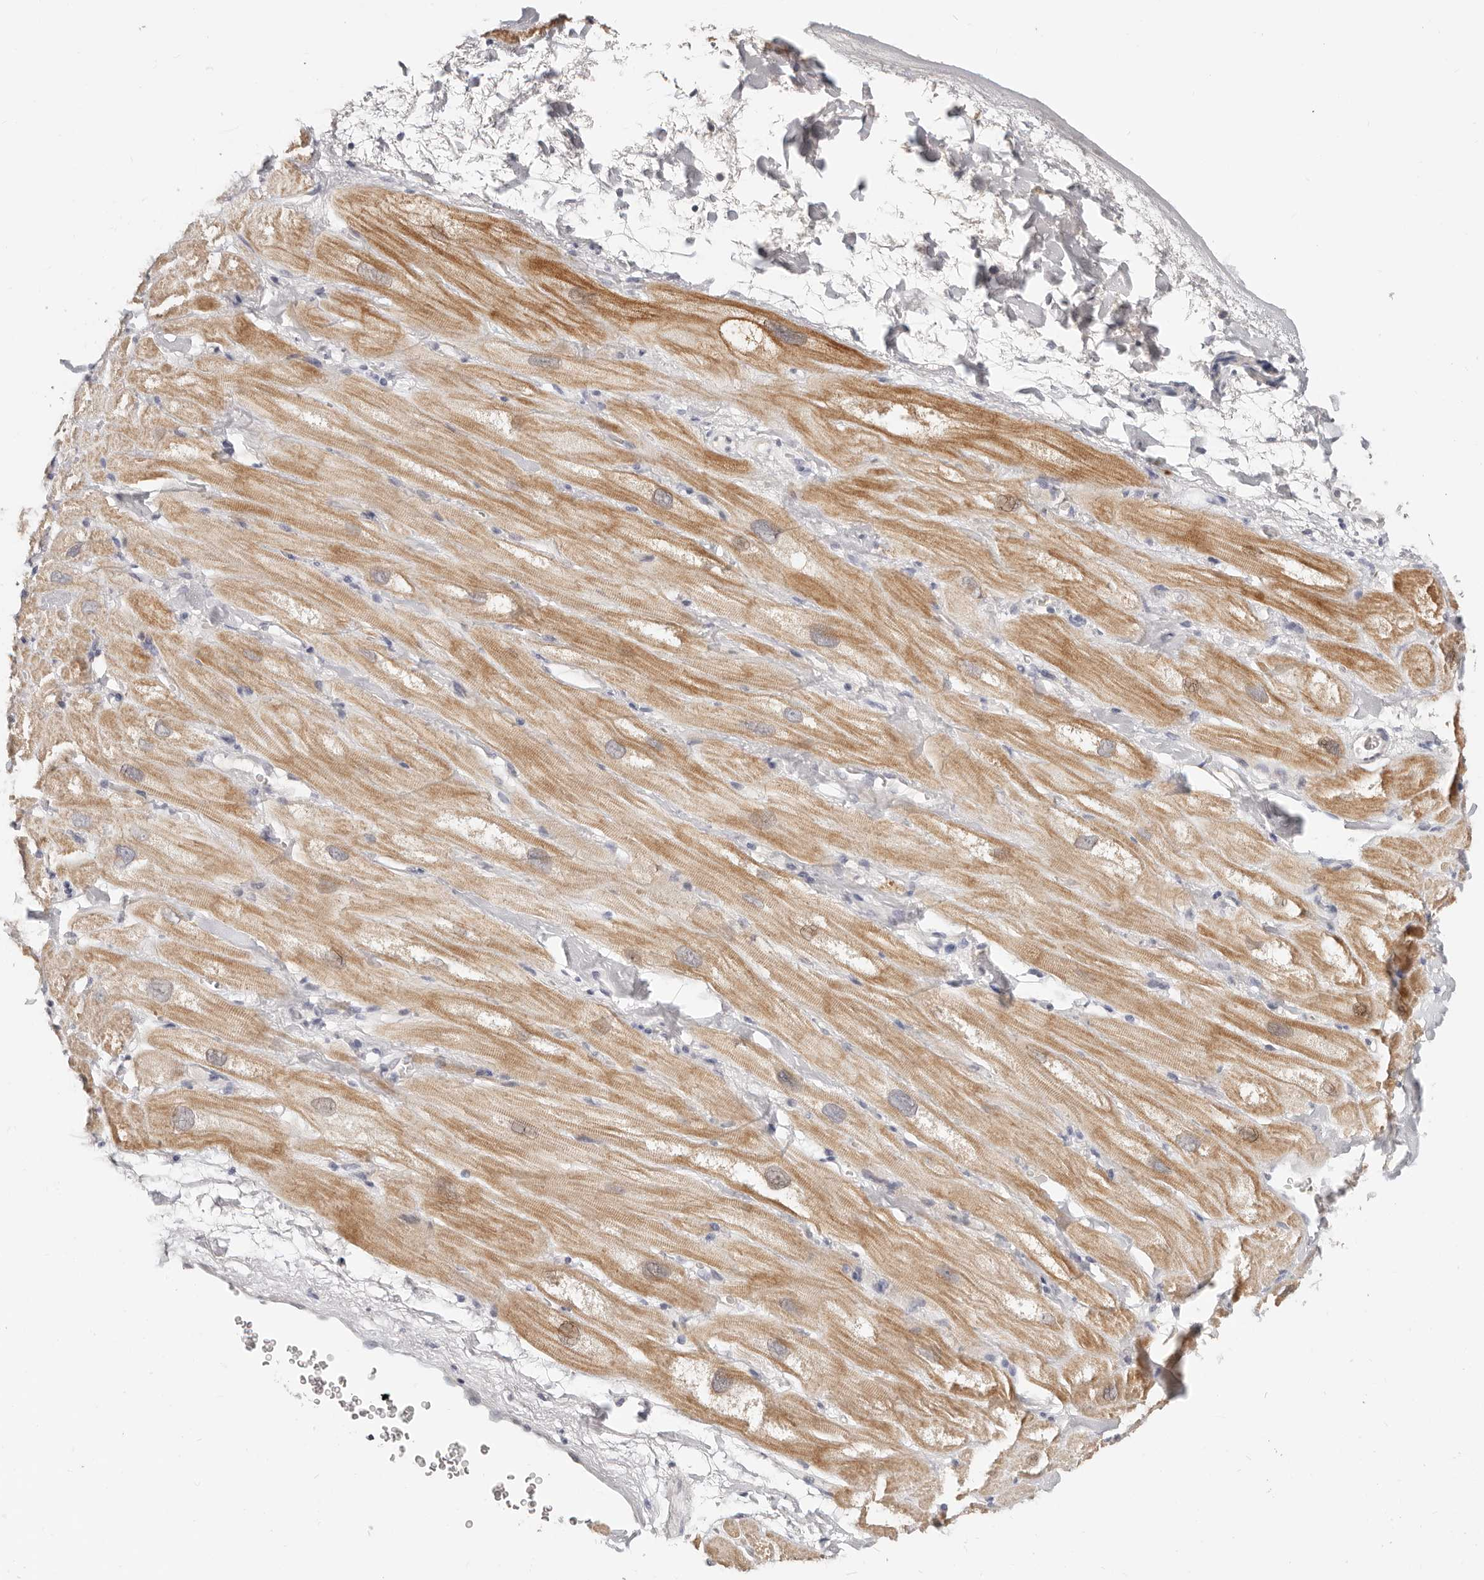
{"staining": {"intensity": "moderate", "quantity": ">75%", "location": "cytoplasmic/membranous"}, "tissue": "heart muscle", "cell_type": "Cardiomyocytes", "image_type": "normal", "snomed": [{"axis": "morphology", "description": "Normal tissue, NOS"}, {"axis": "topography", "description": "Heart"}], "caption": "Immunohistochemical staining of benign heart muscle shows >75% levels of moderate cytoplasmic/membranous protein staining in about >75% of cardiomyocytes. The protein is shown in brown color, while the nuclei are stained blue.", "gene": "TMEM63B", "patient": {"sex": "male", "age": 49}}